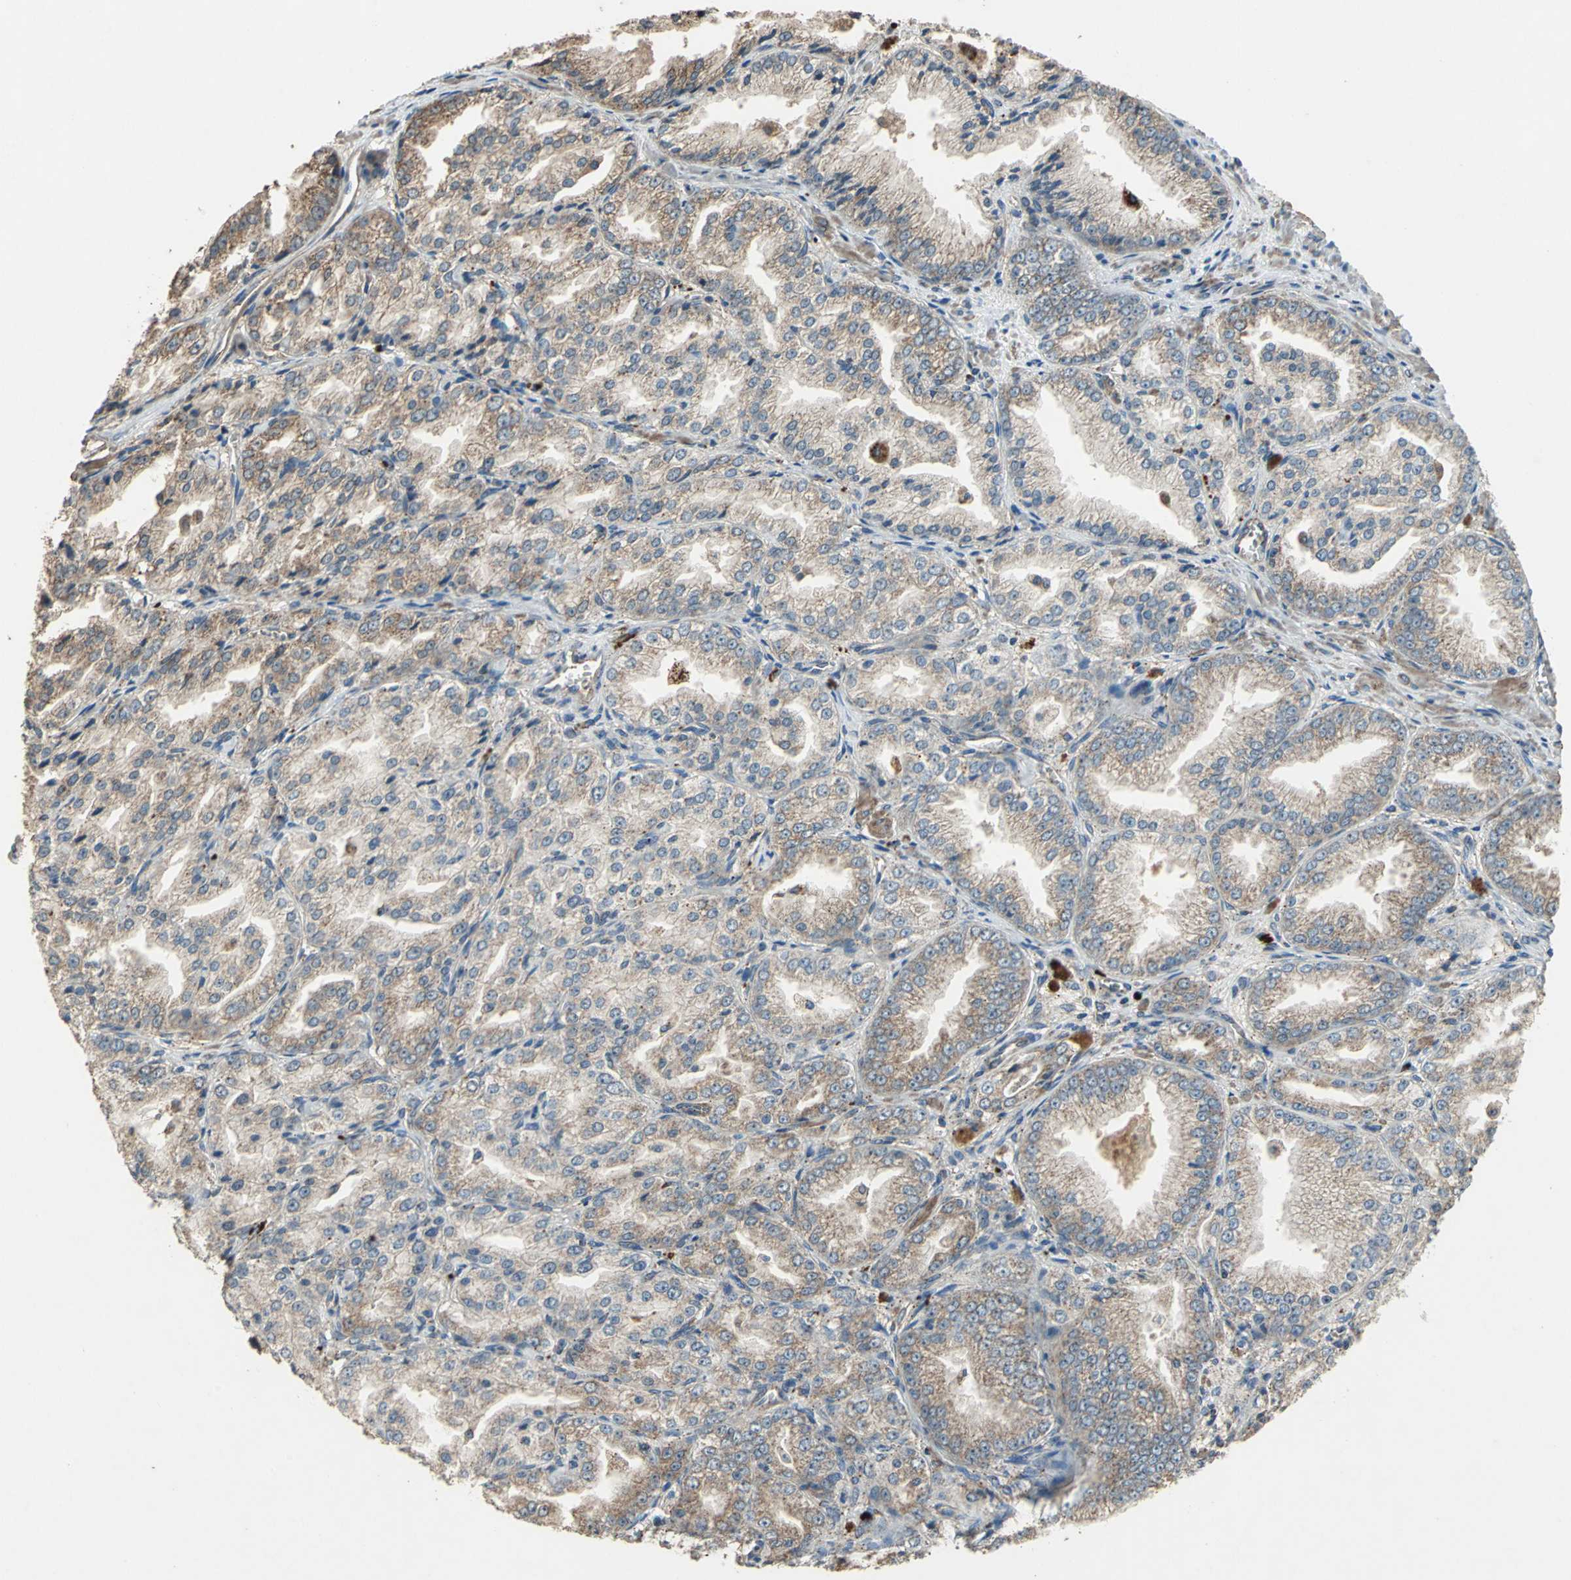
{"staining": {"intensity": "moderate", "quantity": ">75%", "location": "cytoplasmic/membranous"}, "tissue": "prostate cancer", "cell_type": "Tumor cells", "image_type": "cancer", "snomed": [{"axis": "morphology", "description": "Adenocarcinoma, High grade"}, {"axis": "topography", "description": "Prostate"}], "caption": "This photomicrograph reveals immunohistochemistry staining of prostate cancer (adenocarcinoma (high-grade)), with medium moderate cytoplasmic/membranous staining in approximately >75% of tumor cells.", "gene": "POLRMT", "patient": {"sex": "male", "age": 61}}